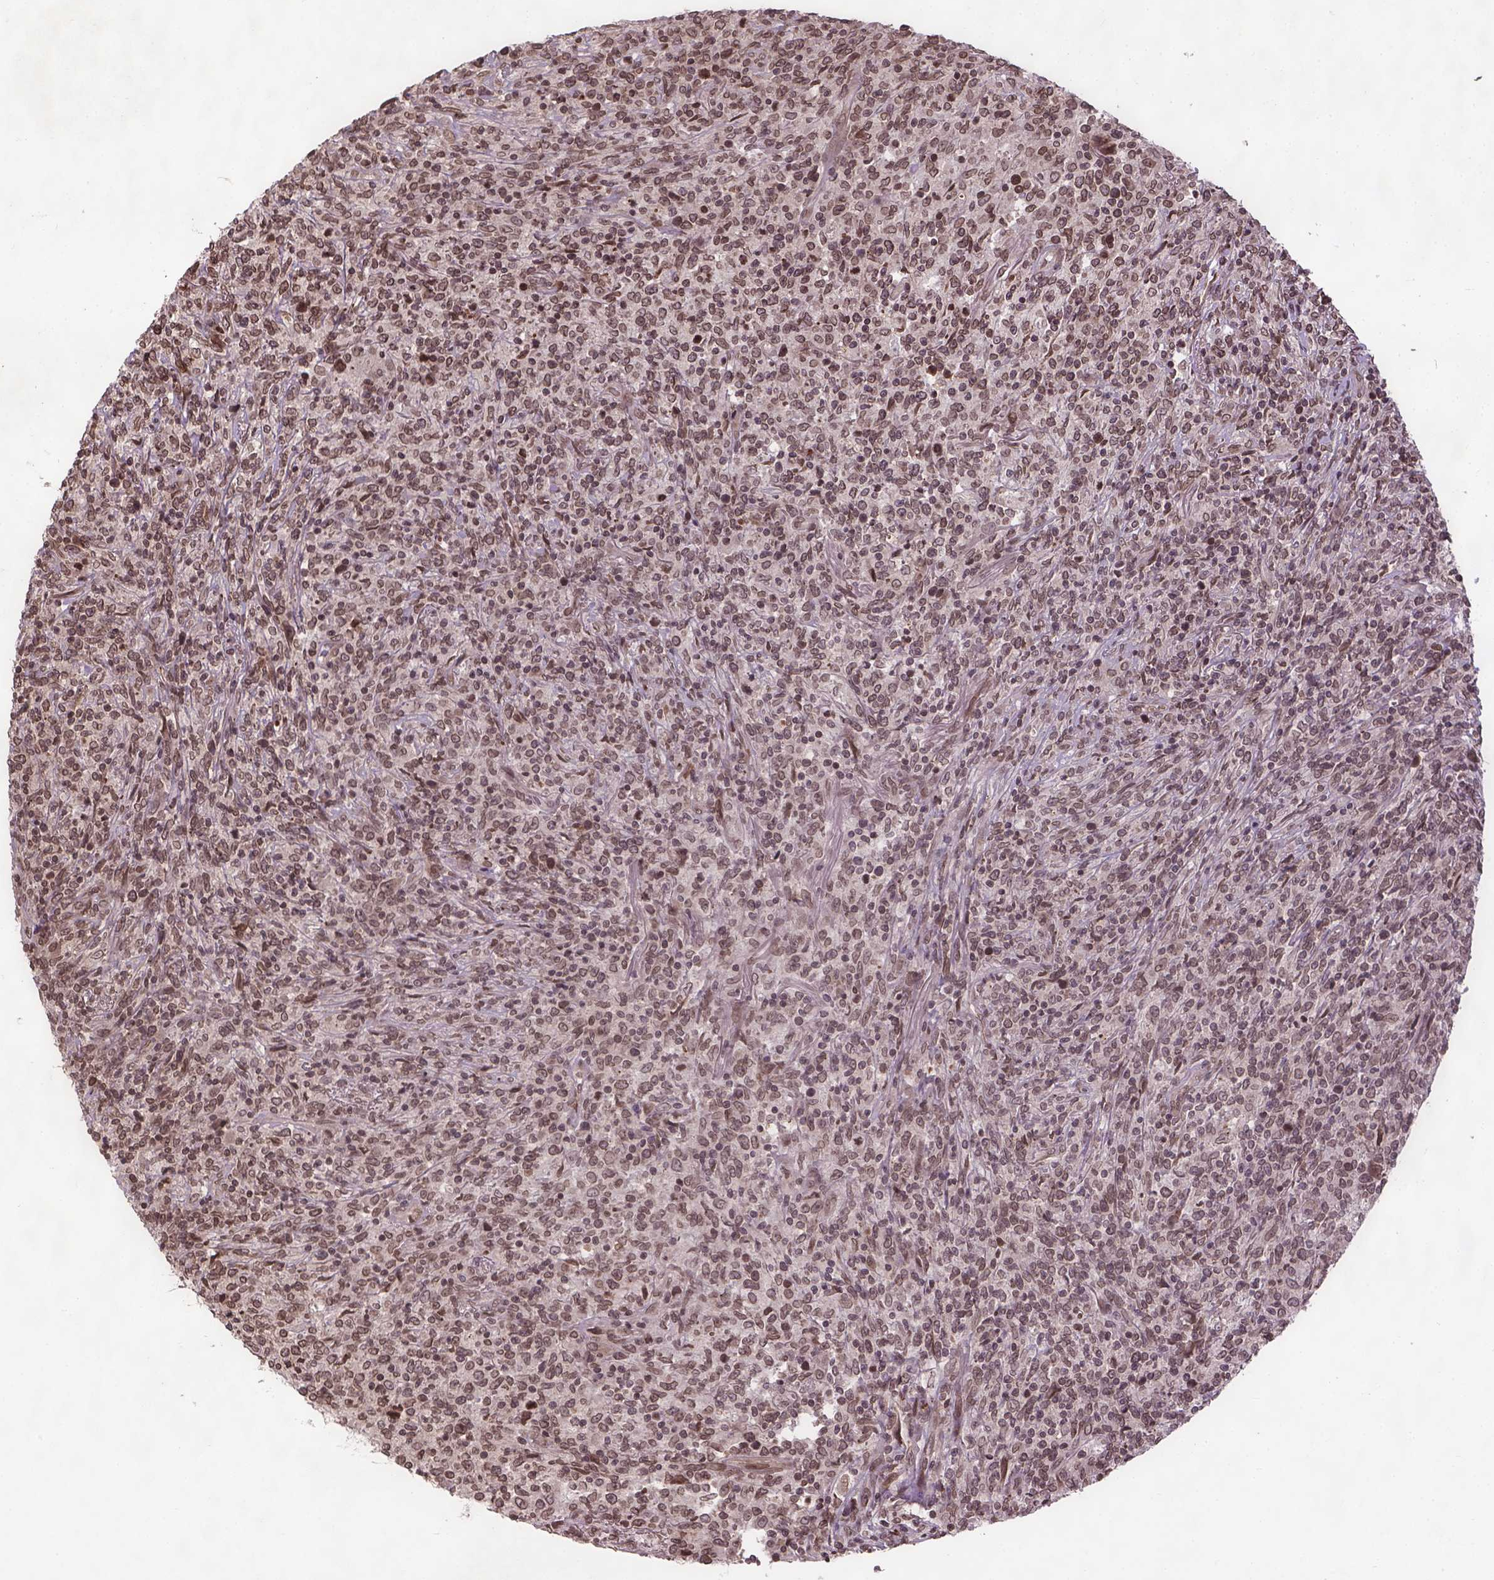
{"staining": {"intensity": "moderate", "quantity": ">75%", "location": "nuclear"}, "tissue": "lymphoma", "cell_type": "Tumor cells", "image_type": "cancer", "snomed": [{"axis": "morphology", "description": "Malignant lymphoma, non-Hodgkin's type, High grade"}, {"axis": "topography", "description": "Lung"}], "caption": "Malignant lymphoma, non-Hodgkin's type (high-grade) stained for a protein (brown) exhibits moderate nuclear positive positivity in approximately >75% of tumor cells.", "gene": "BANF1", "patient": {"sex": "male", "age": 79}}